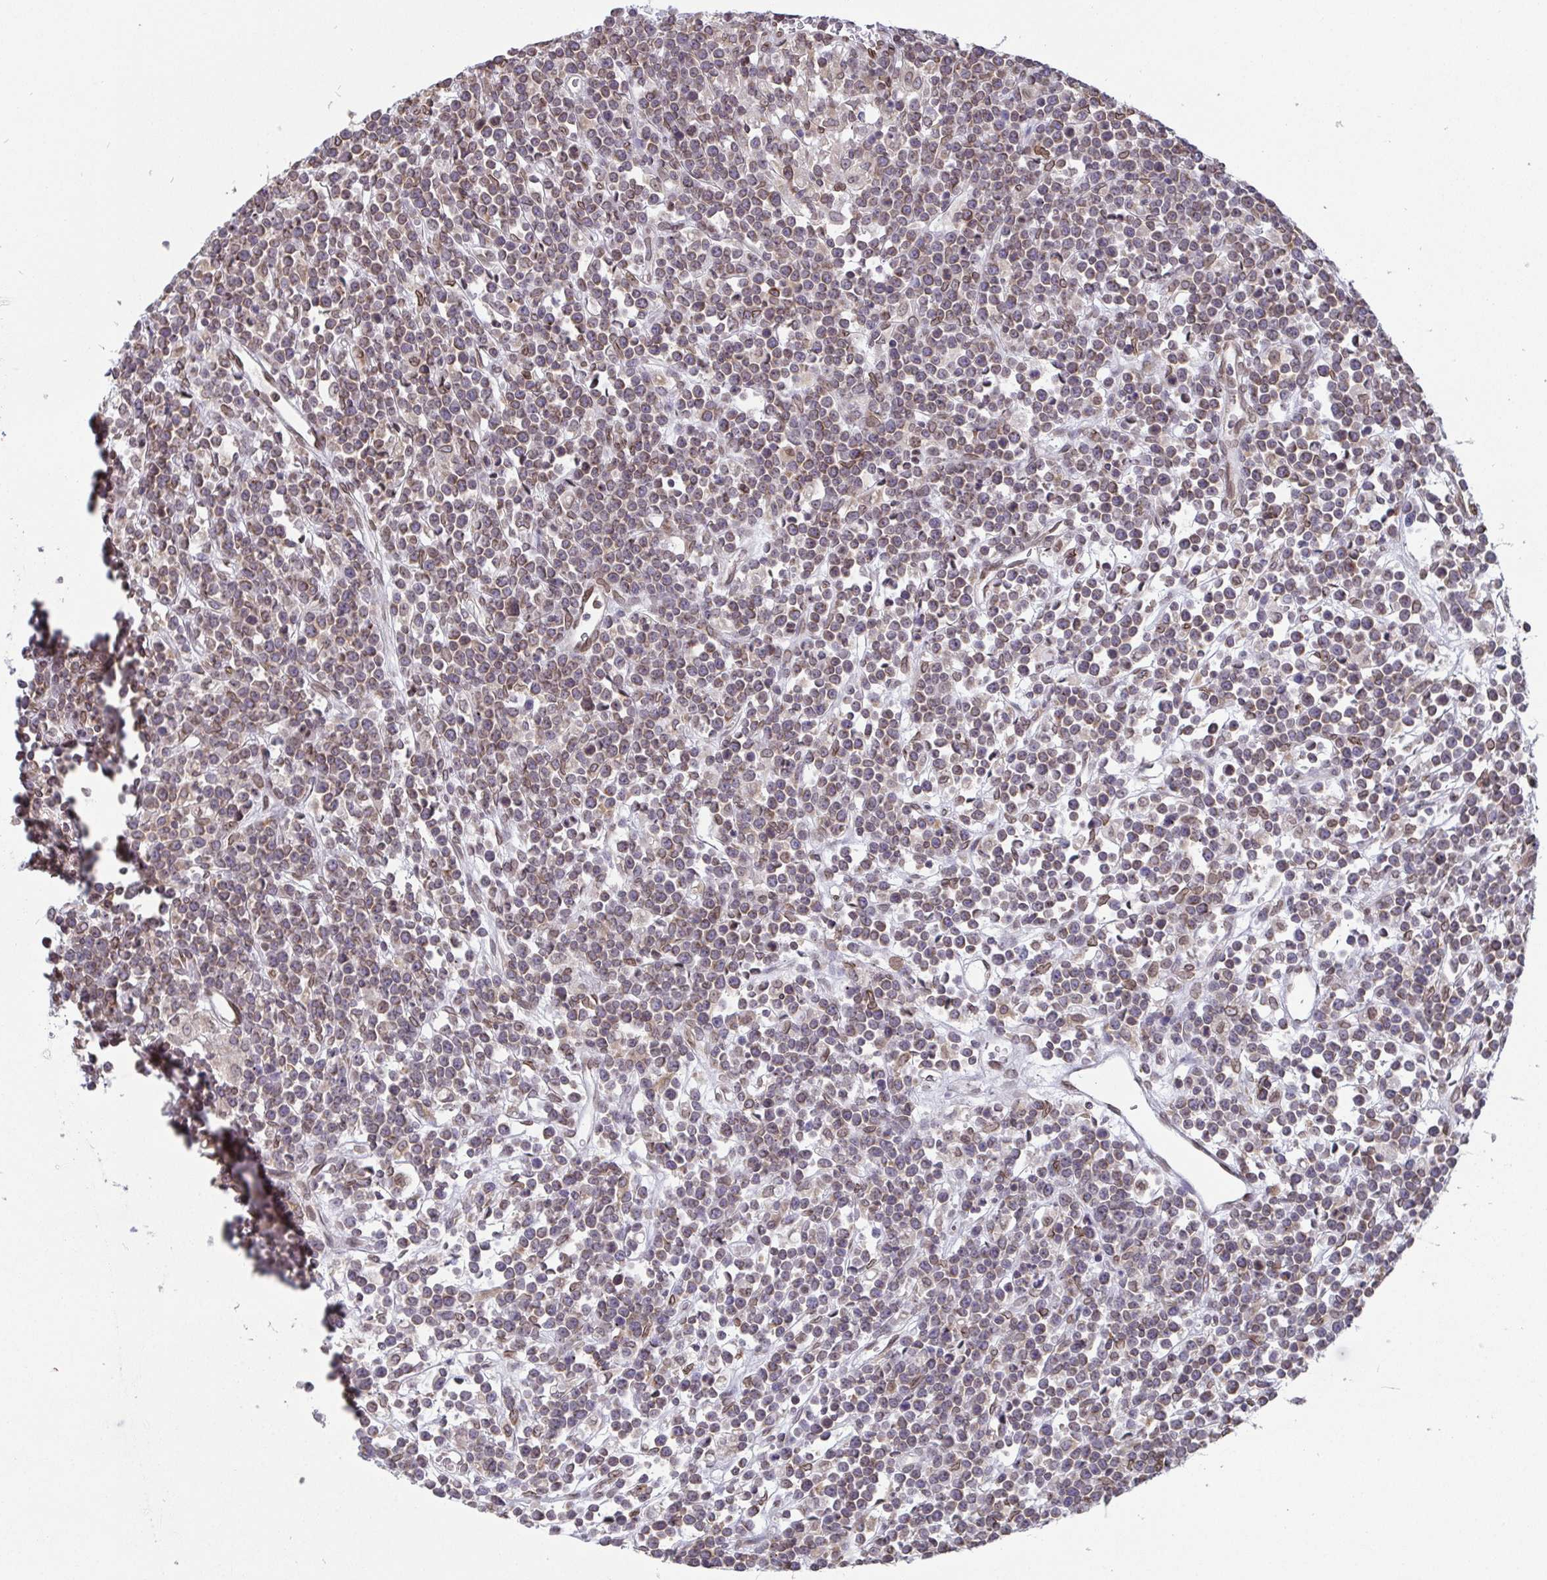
{"staining": {"intensity": "weak", "quantity": "<25%", "location": "cytoplasmic/membranous,nuclear"}, "tissue": "lymphoma", "cell_type": "Tumor cells", "image_type": "cancer", "snomed": [{"axis": "morphology", "description": "Malignant lymphoma, non-Hodgkin's type, High grade"}, {"axis": "topography", "description": "Ovary"}], "caption": "High magnification brightfield microscopy of malignant lymphoma, non-Hodgkin's type (high-grade) stained with DAB (brown) and counterstained with hematoxylin (blue): tumor cells show no significant positivity.", "gene": "EMD", "patient": {"sex": "female", "age": 56}}